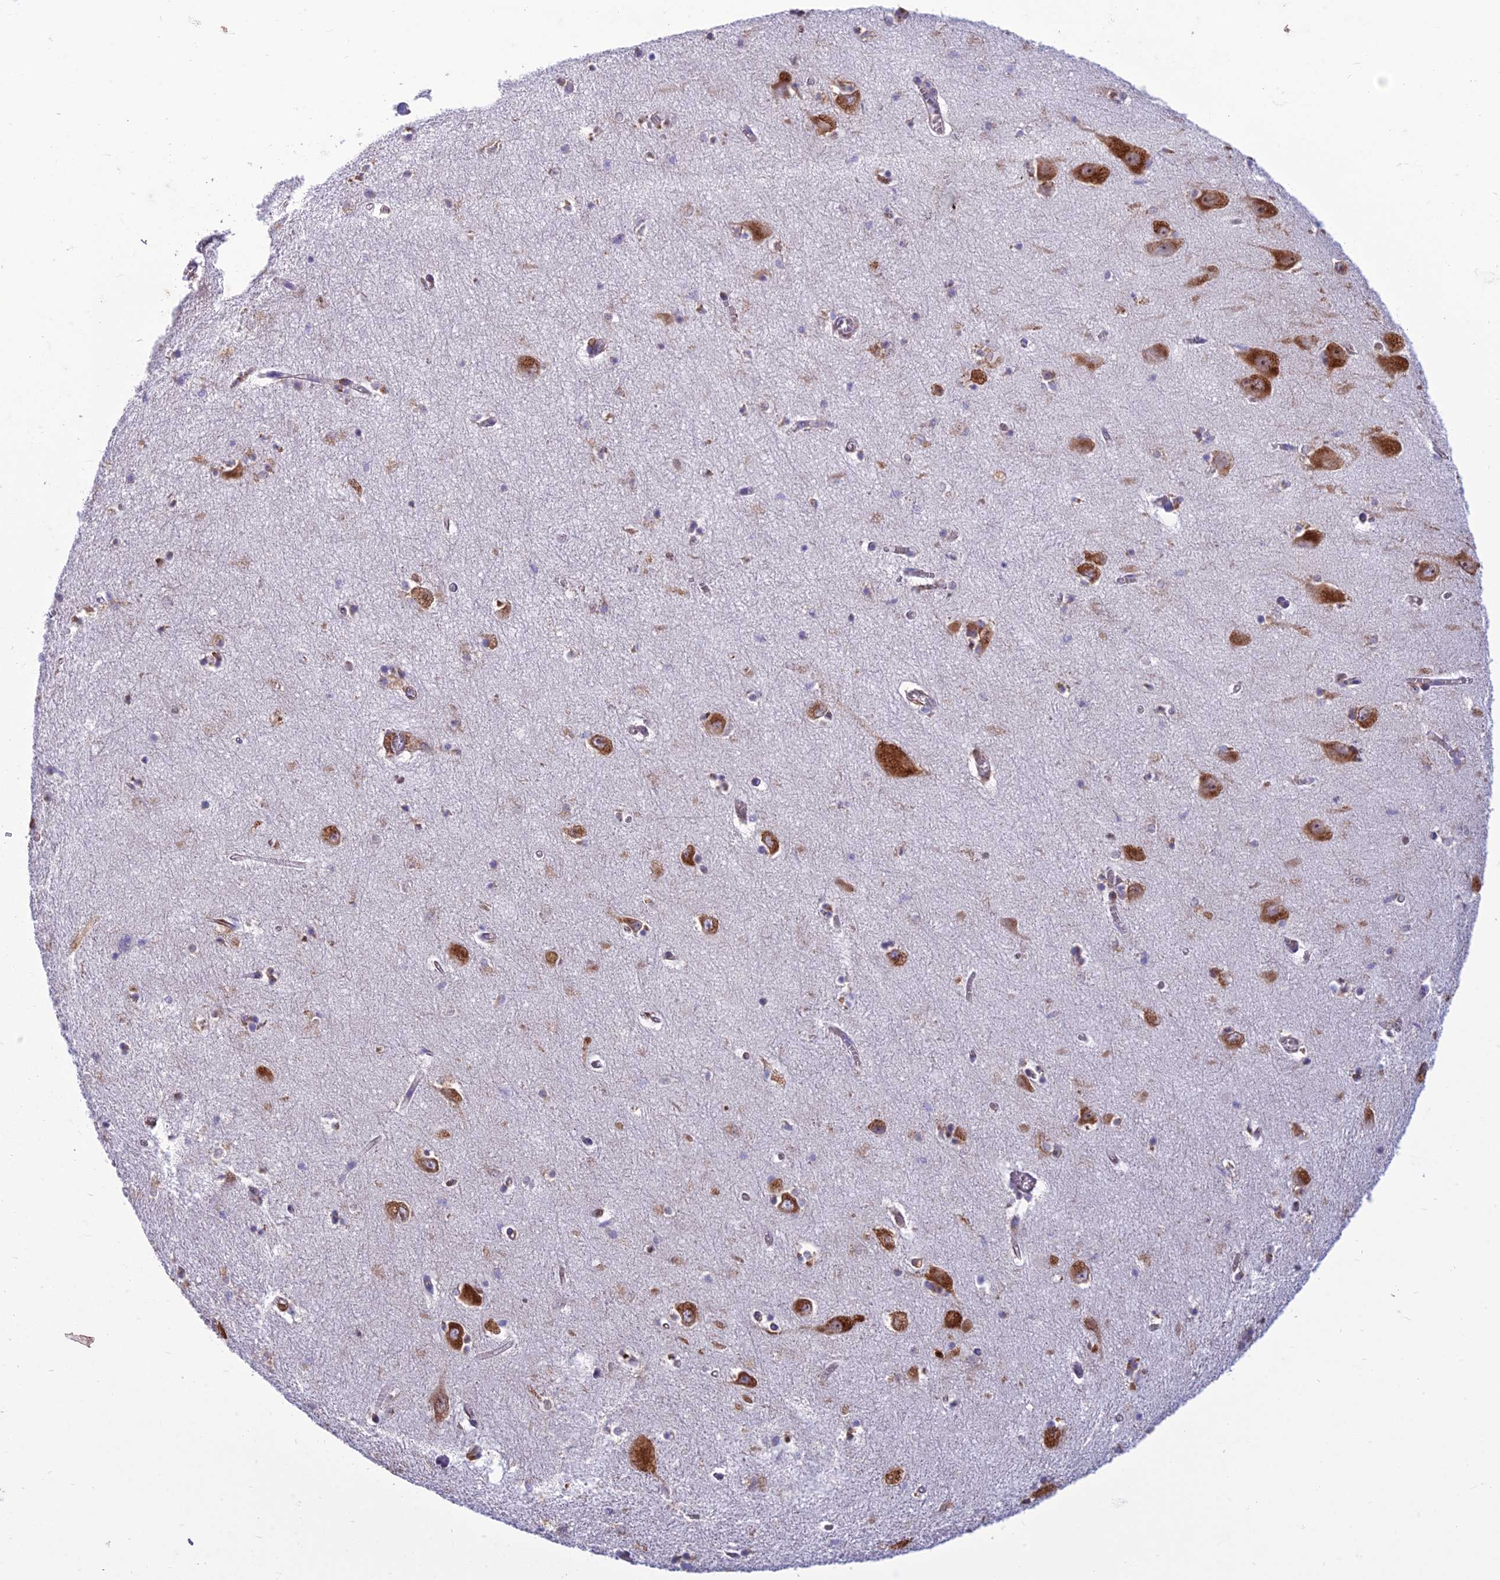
{"staining": {"intensity": "moderate", "quantity": "<25%", "location": "cytoplasmic/membranous"}, "tissue": "hippocampus", "cell_type": "Glial cells", "image_type": "normal", "snomed": [{"axis": "morphology", "description": "Normal tissue, NOS"}, {"axis": "topography", "description": "Hippocampus"}], "caption": "Hippocampus stained with IHC shows moderate cytoplasmic/membranous staining in about <25% of glial cells. The protein is shown in brown color, while the nuclei are stained blue.", "gene": "RPL17", "patient": {"sex": "female", "age": 64}}